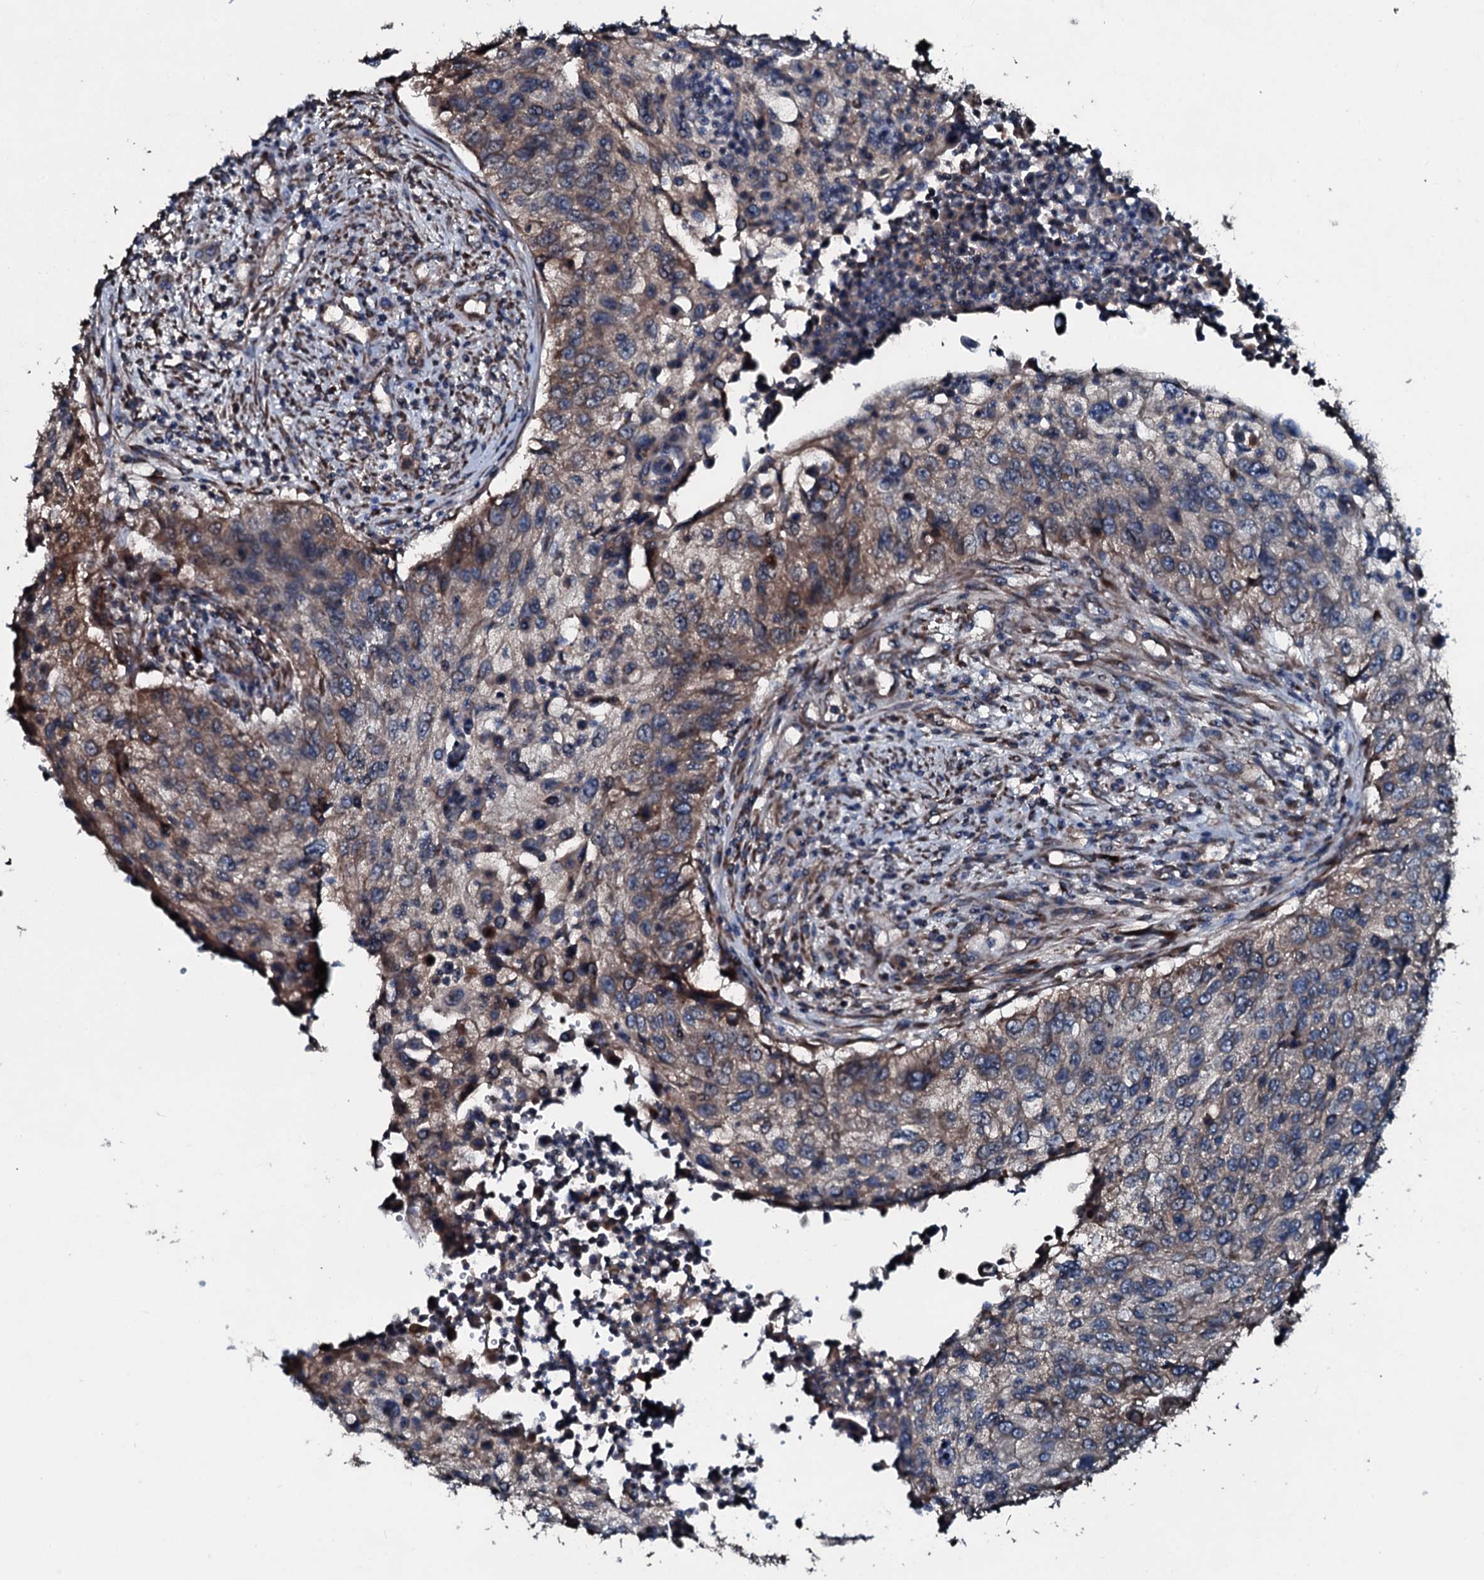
{"staining": {"intensity": "weak", "quantity": "25%-75%", "location": "cytoplasmic/membranous"}, "tissue": "urothelial cancer", "cell_type": "Tumor cells", "image_type": "cancer", "snomed": [{"axis": "morphology", "description": "Urothelial carcinoma, High grade"}, {"axis": "topography", "description": "Urinary bladder"}], "caption": "An image of human urothelial cancer stained for a protein reveals weak cytoplasmic/membranous brown staining in tumor cells. (Stains: DAB (3,3'-diaminobenzidine) in brown, nuclei in blue, Microscopy: brightfield microscopy at high magnification).", "gene": "ACSS3", "patient": {"sex": "female", "age": 60}}